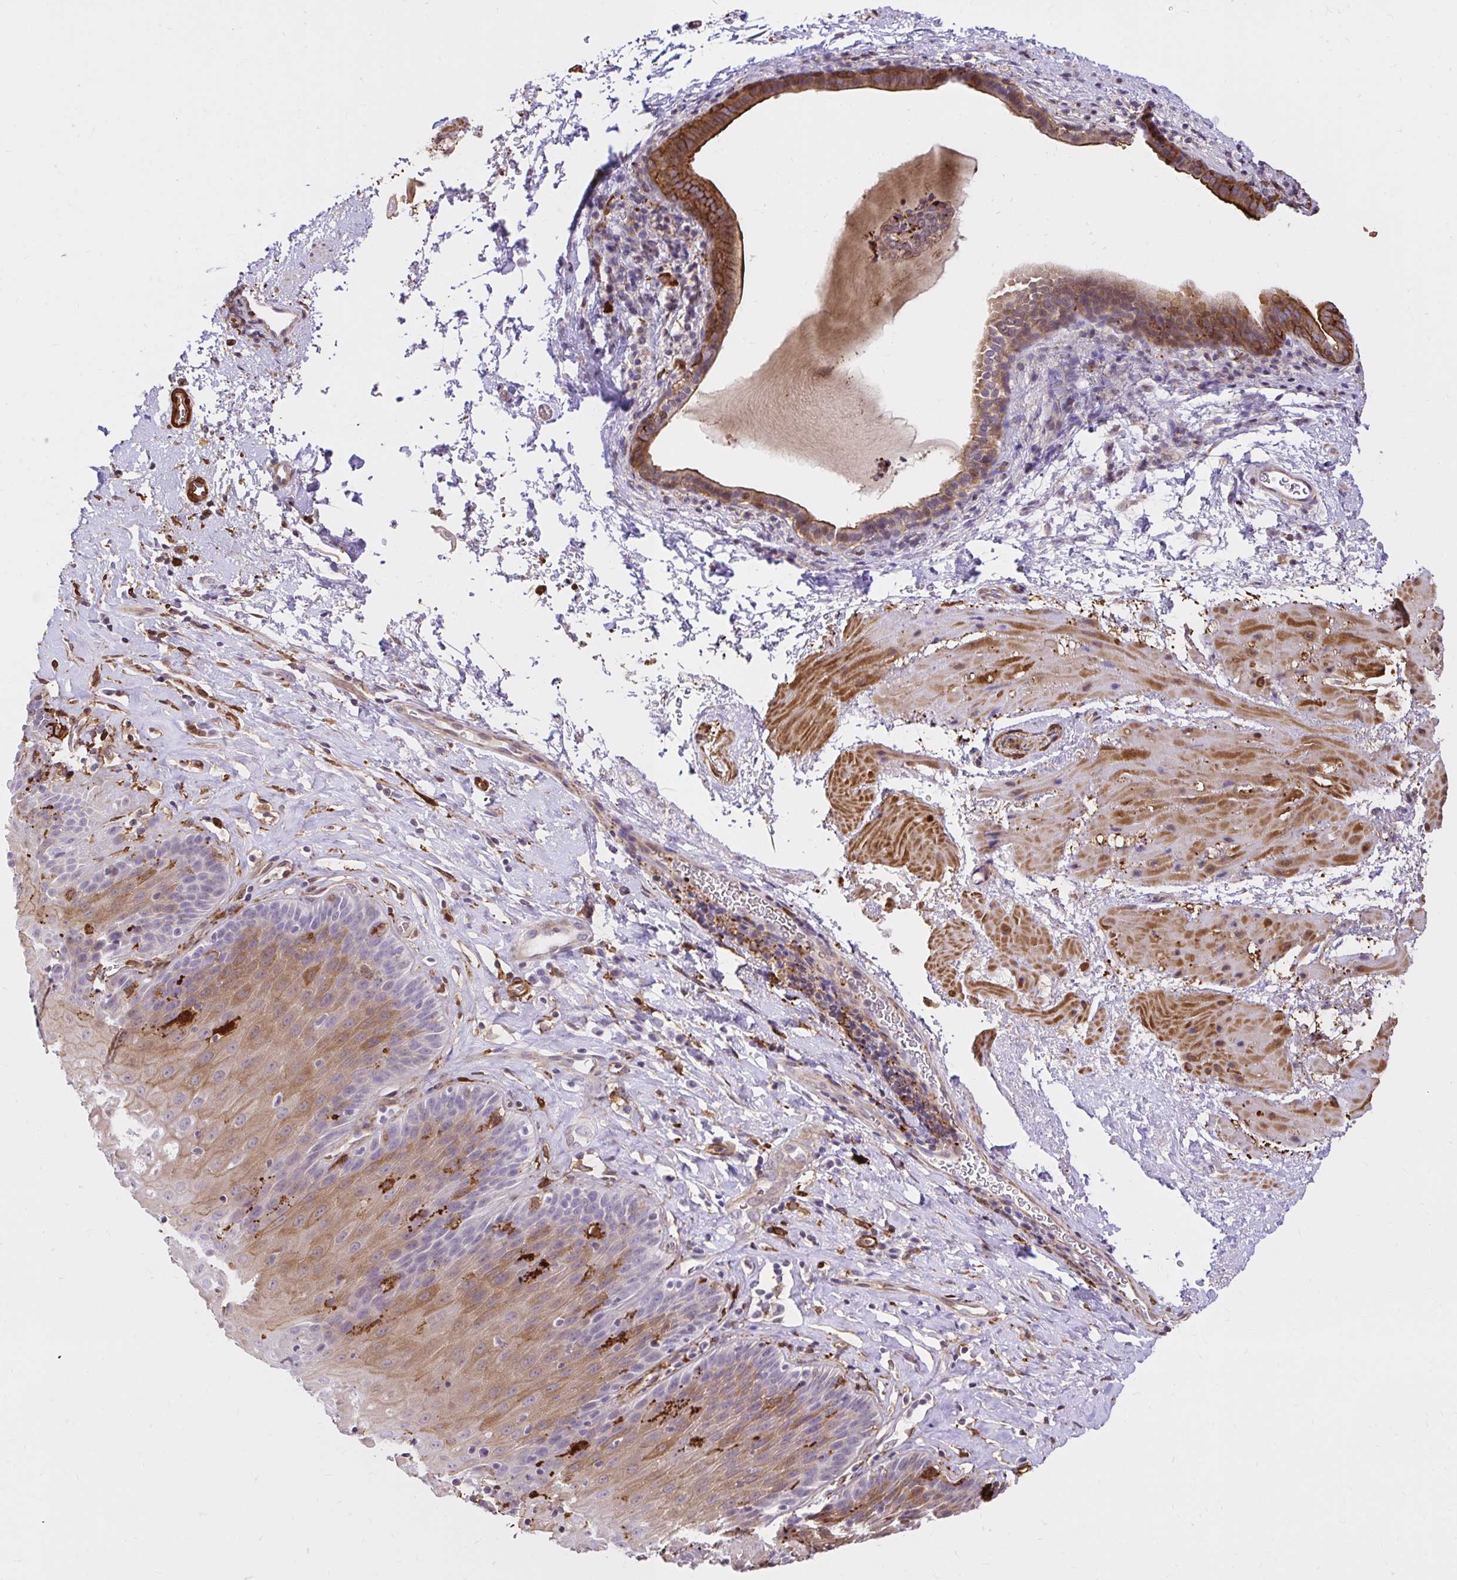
{"staining": {"intensity": "moderate", "quantity": "25%-75%", "location": "cytoplasmic/membranous"}, "tissue": "esophagus", "cell_type": "Squamous epithelial cells", "image_type": "normal", "snomed": [{"axis": "morphology", "description": "Normal tissue, NOS"}, {"axis": "topography", "description": "Esophagus"}], "caption": "IHC staining of unremarkable esophagus, which reveals medium levels of moderate cytoplasmic/membranous staining in approximately 25%-75% of squamous epithelial cells indicating moderate cytoplasmic/membranous protein positivity. The staining was performed using DAB (3,3'-diaminobenzidine) (brown) for protein detection and nuclei were counterstained in hematoxylin (blue).", "gene": "GSN", "patient": {"sex": "female", "age": 61}}